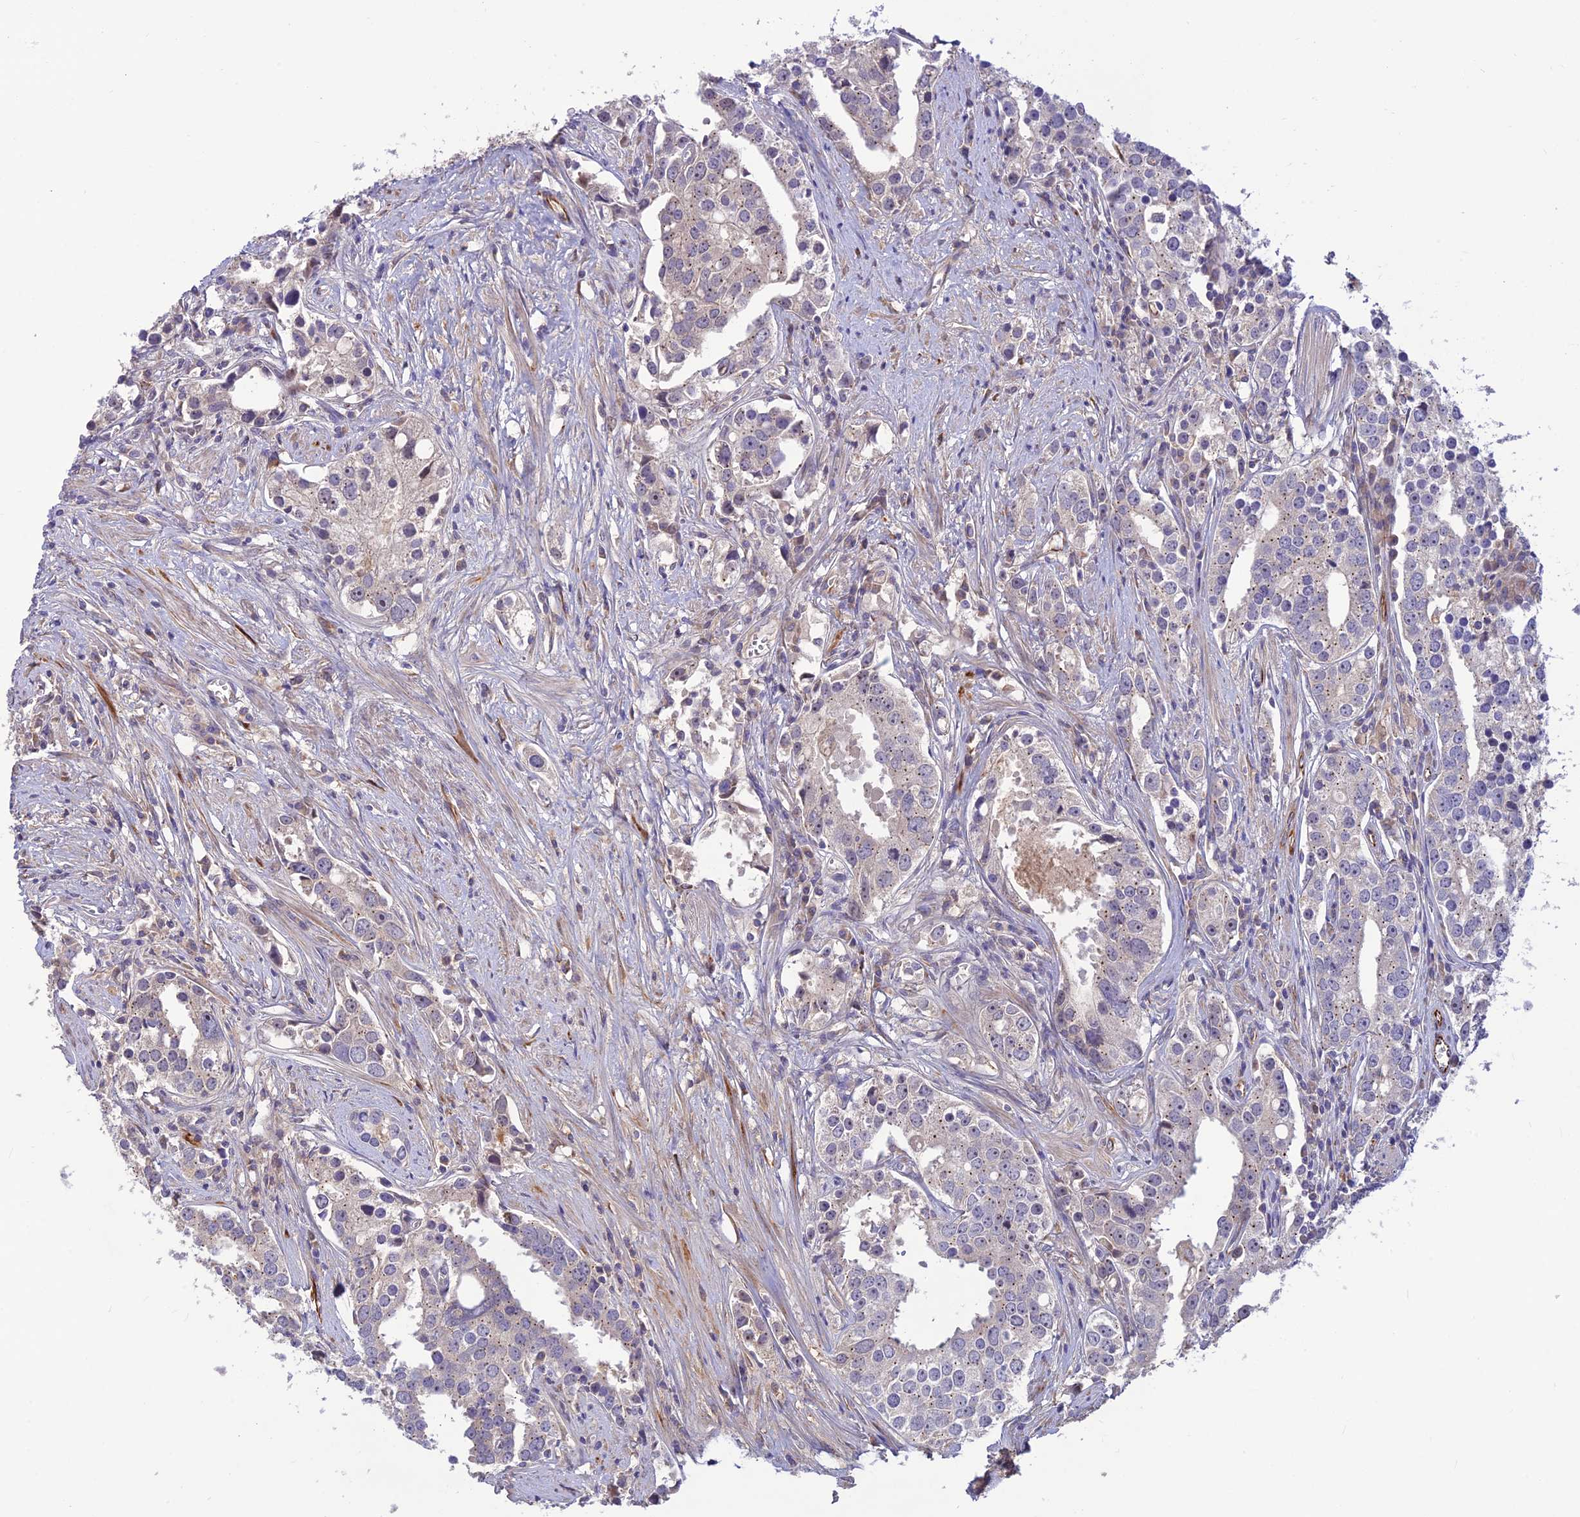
{"staining": {"intensity": "negative", "quantity": "none", "location": "none"}, "tissue": "prostate cancer", "cell_type": "Tumor cells", "image_type": "cancer", "snomed": [{"axis": "morphology", "description": "Adenocarcinoma, High grade"}, {"axis": "topography", "description": "Prostate"}], "caption": "An immunohistochemistry (IHC) histopathology image of prostate cancer is shown. There is no staining in tumor cells of prostate cancer.", "gene": "ST8SIA5", "patient": {"sex": "male", "age": 71}}